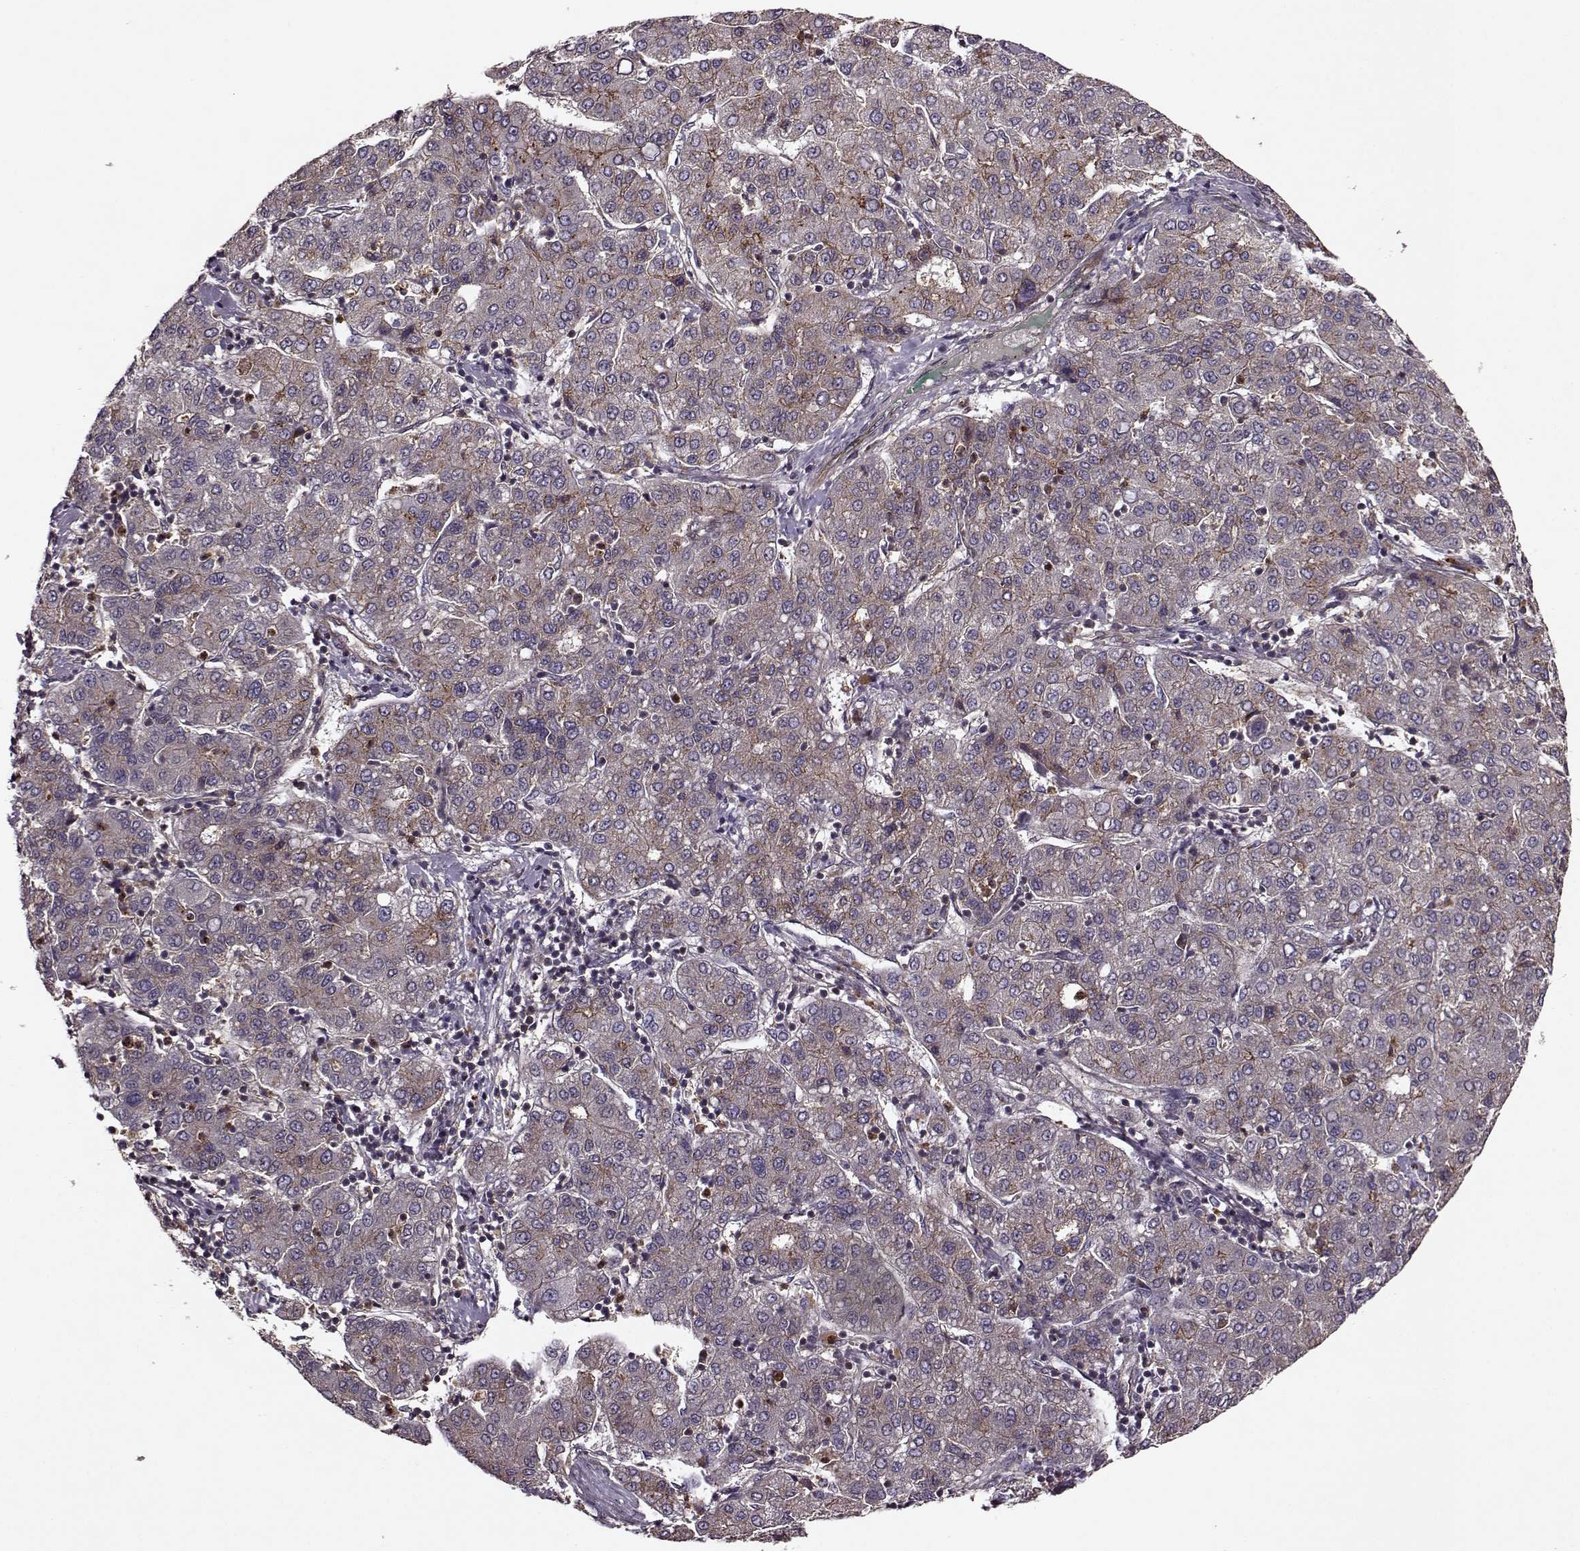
{"staining": {"intensity": "weak", "quantity": "25%-75%", "location": "cytoplasmic/membranous"}, "tissue": "liver cancer", "cell_type": "Tumor cells", "image_type": "cancer", "snomed": [{"axis": "morphology", "description": "Carcinoma, Hepatocellular, NOS"}, {"axis": "topography", "description": "Liver"}], "caption": "Protein expression analysis of liver hepatocellular carcinoma demonstrates weak cytoplasmic/membranous positivity in about 25%-75% of tumor cells.", "gene": "IFRD2", "patient": {"sex": "male", "age": 65}}